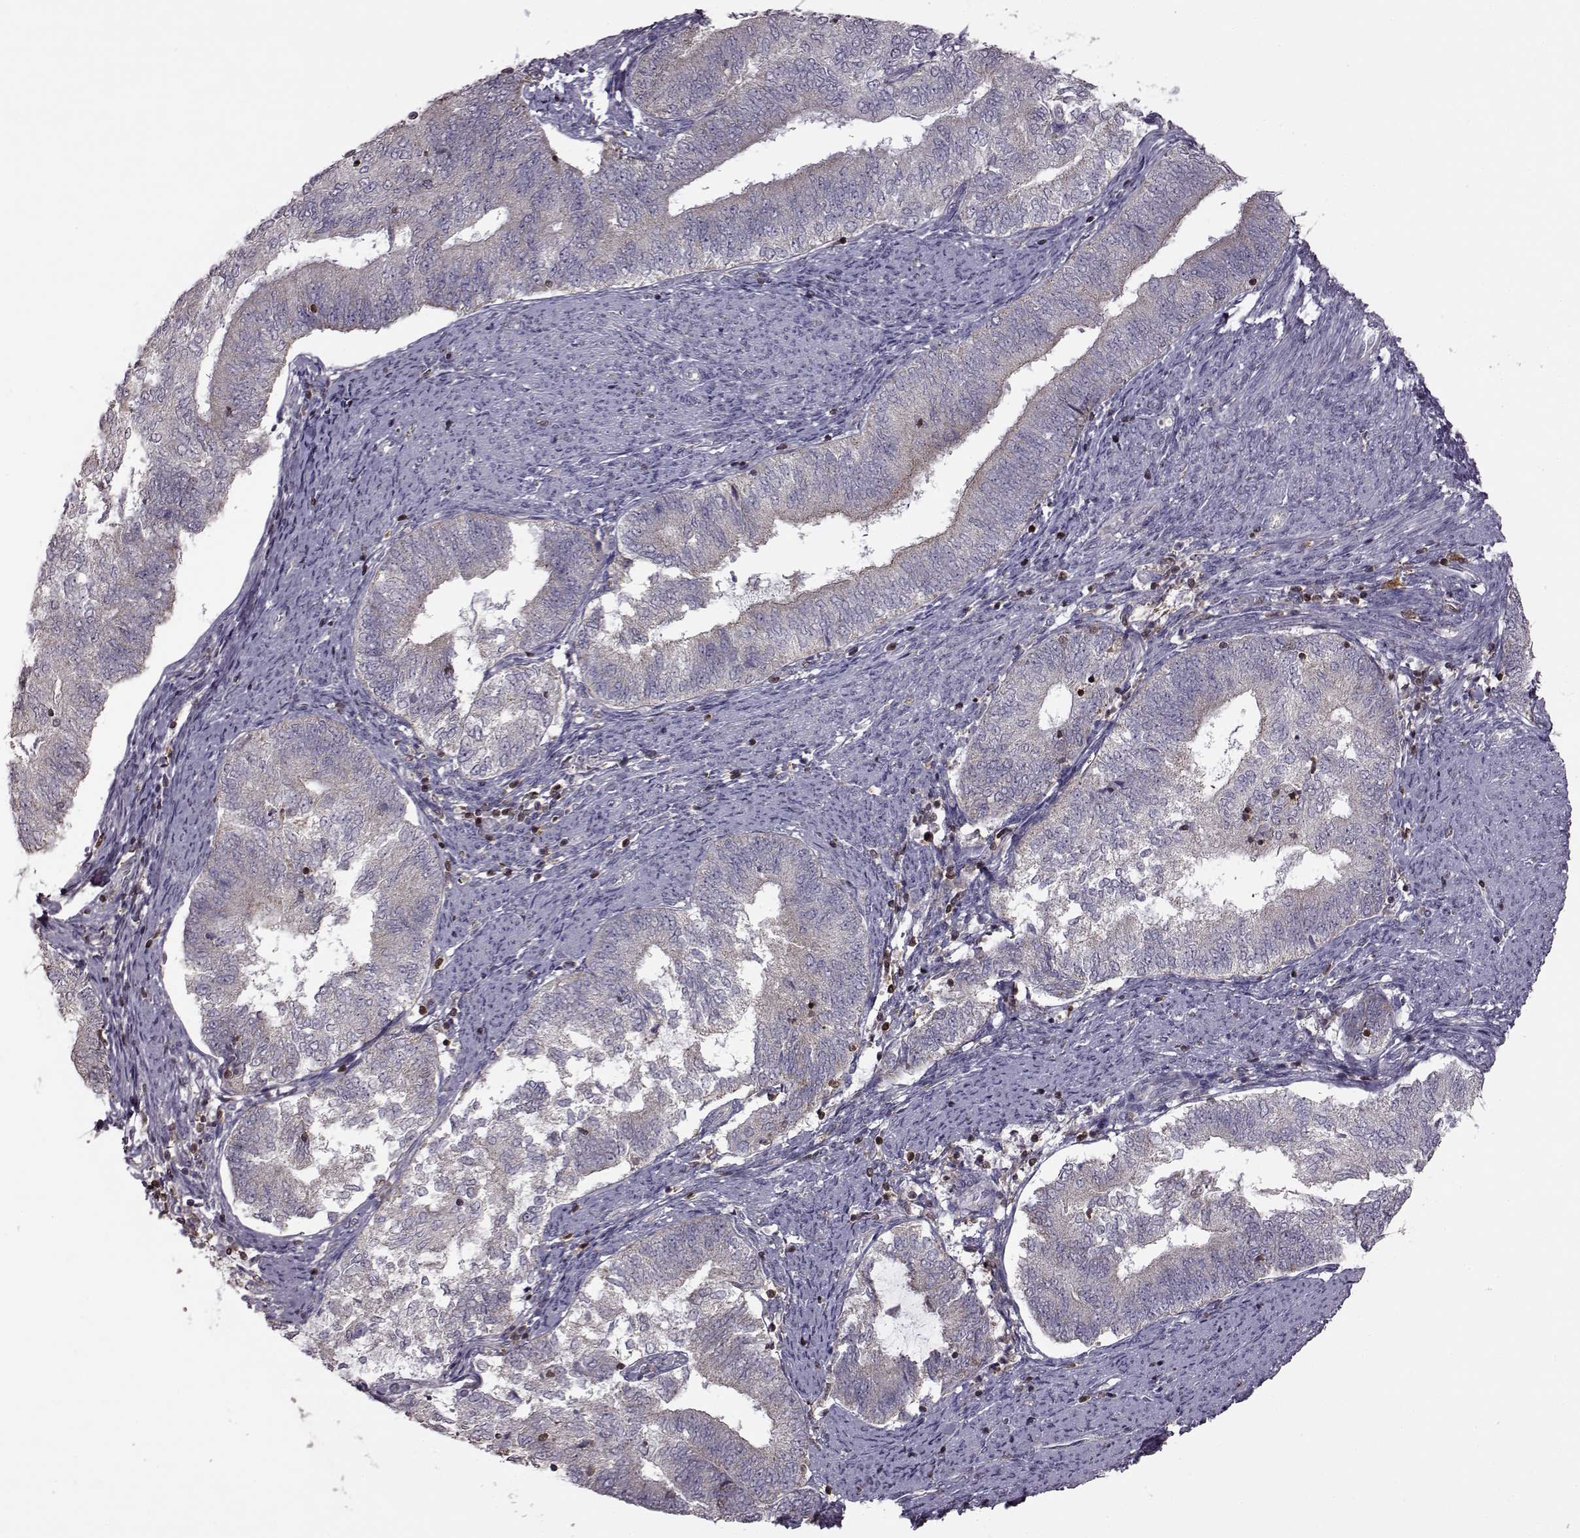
{"staining": {"intensity": "negative", "quantity": "none", "location": "none"}, "tissue": "endometrial cancer", "cell_type": "Tumor cells", "image_type": "cancer", "snomed": [{"axis": "morphology", "description": "Adenocarcinoma, NOS"}, {"axis": "topography", "description": "Endometrium"}], "caption": "The photomicrograph exhibits no staining of tumor cells in endometrial cancer (adenocarcinoma). (DAB immunohistochemistry (IHC) visualized using brightfield microscopy, high magnification).", "gene": "DOK2", "patient": {"sex": "female", "age": 65}}